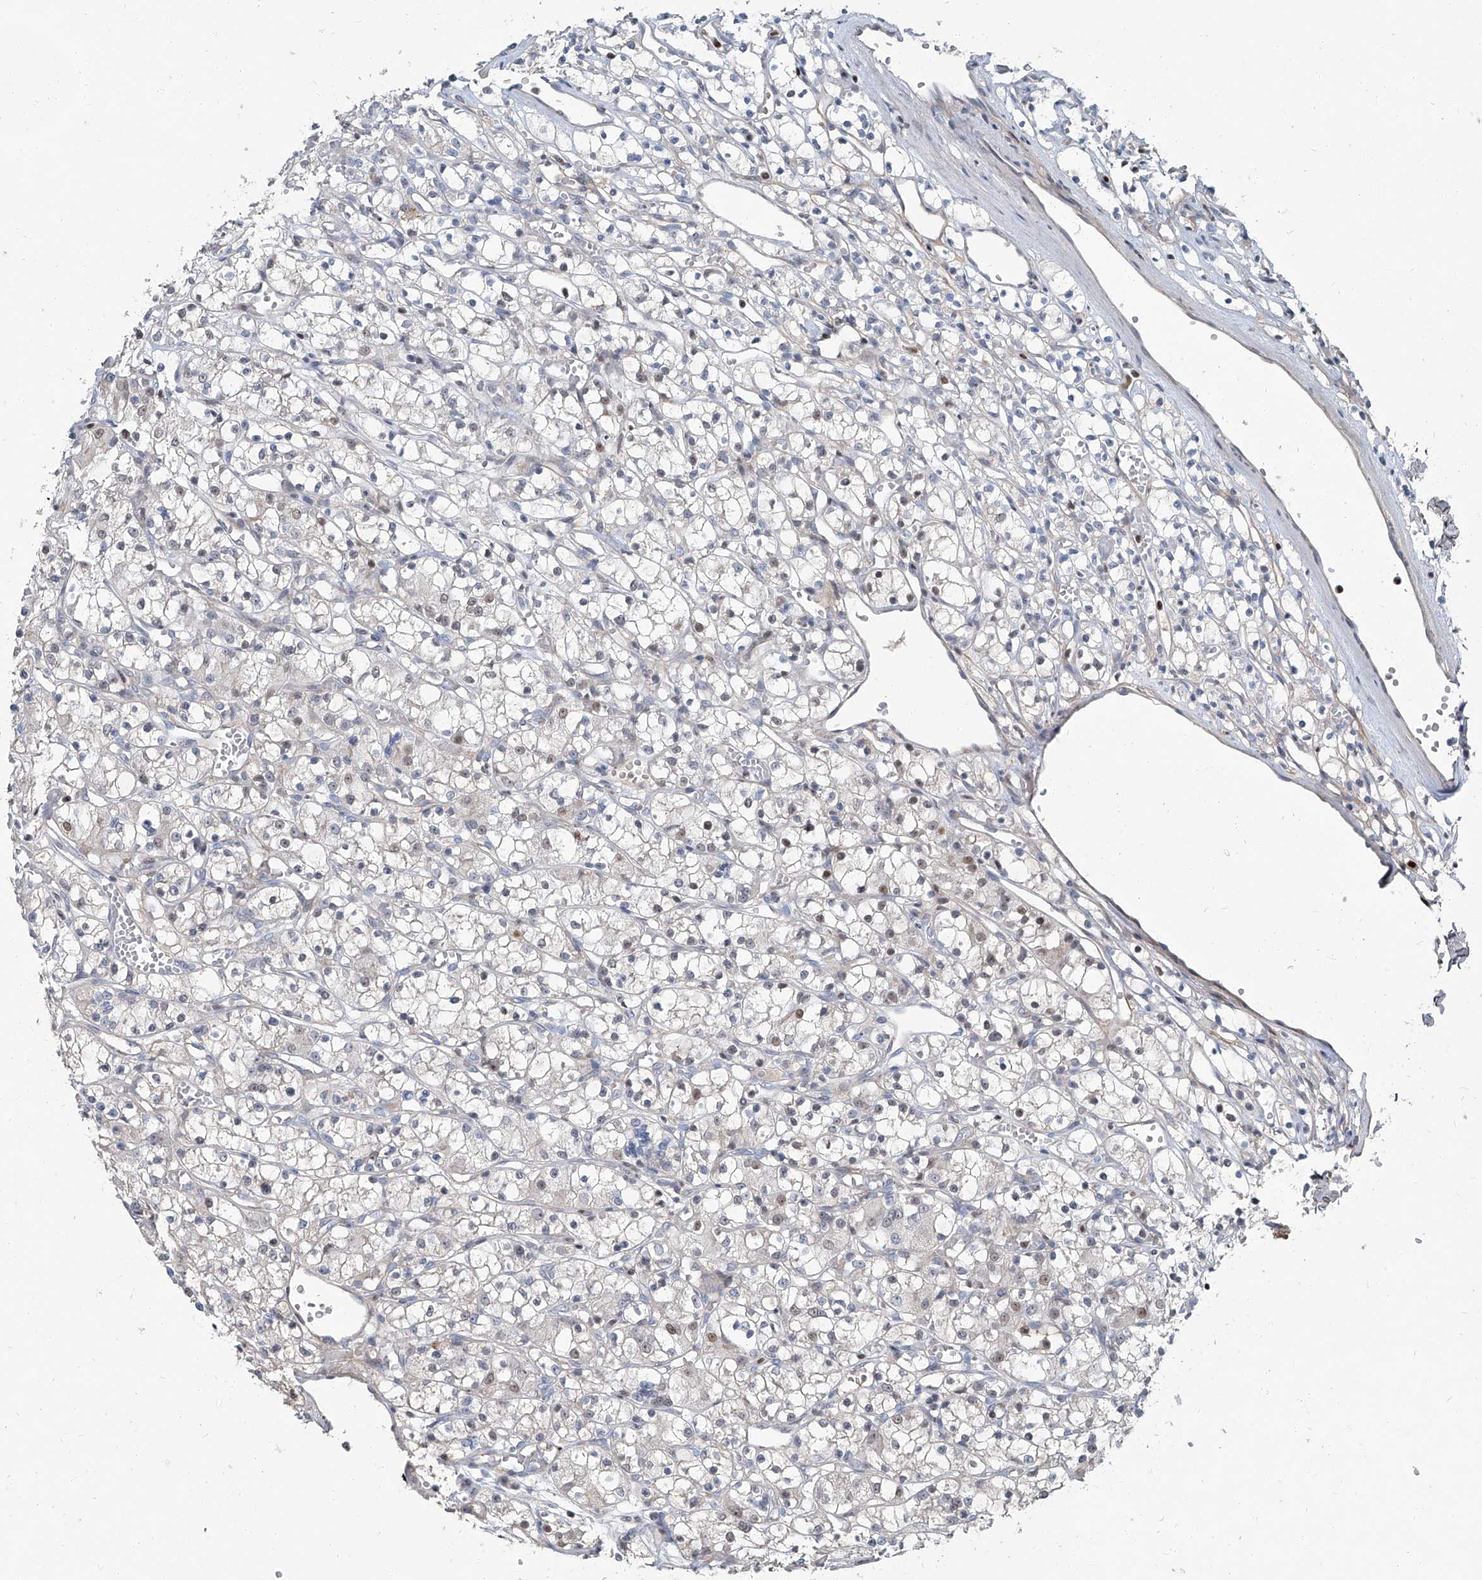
{"staining": {"intensity": "negative", "quantity": "none", "location": "none"}, "tissue": "renal cancer", "cell_type": "Tumor cells", "image_type": "cancer", "snomed": [{"axis": "morphology", "description": "Adenocarcinoma, NOS"}, {"axis": "topography", "description": "Kidney"}], "caption": "Protein analysis of renal cancer displays no significant staining in tumor cells.", "gene": "HOXA3", "patient": {"sex": "female", "age": 59}}